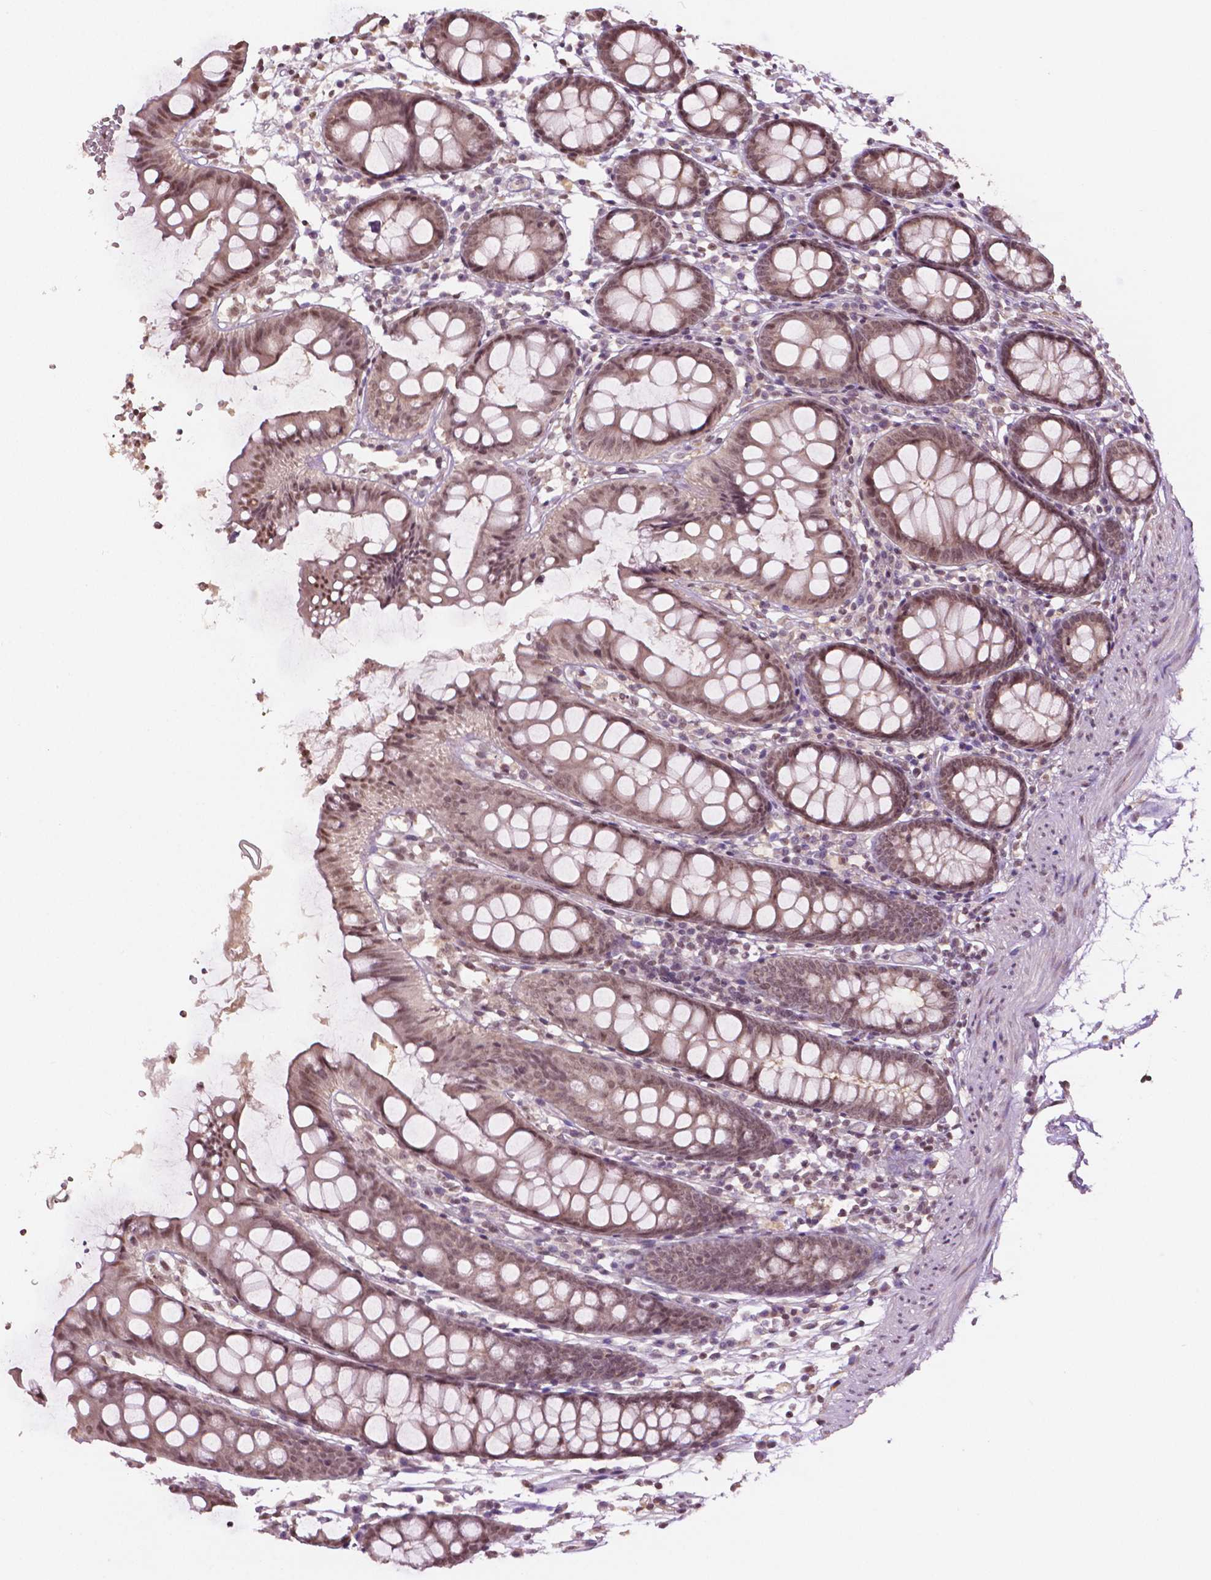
{"staining": {"intensity": "moderate", "quantity": ">75%", "location": "nuclear"}, "tissue": "colon", "cell_type": "Endothelial cells", "image_type": "normal", "snomed": [{"axis": "morphology", "description": "Normal tissue, NOS"}, {"axis": "topography", "description": "Colon"}], "caption": "A brown stain highlights moderate nuclear expression of a protein in endothelial cells of unremarkable human colon.", "gene": "DEK", "patient": {"sex": "female", "age": 84}}